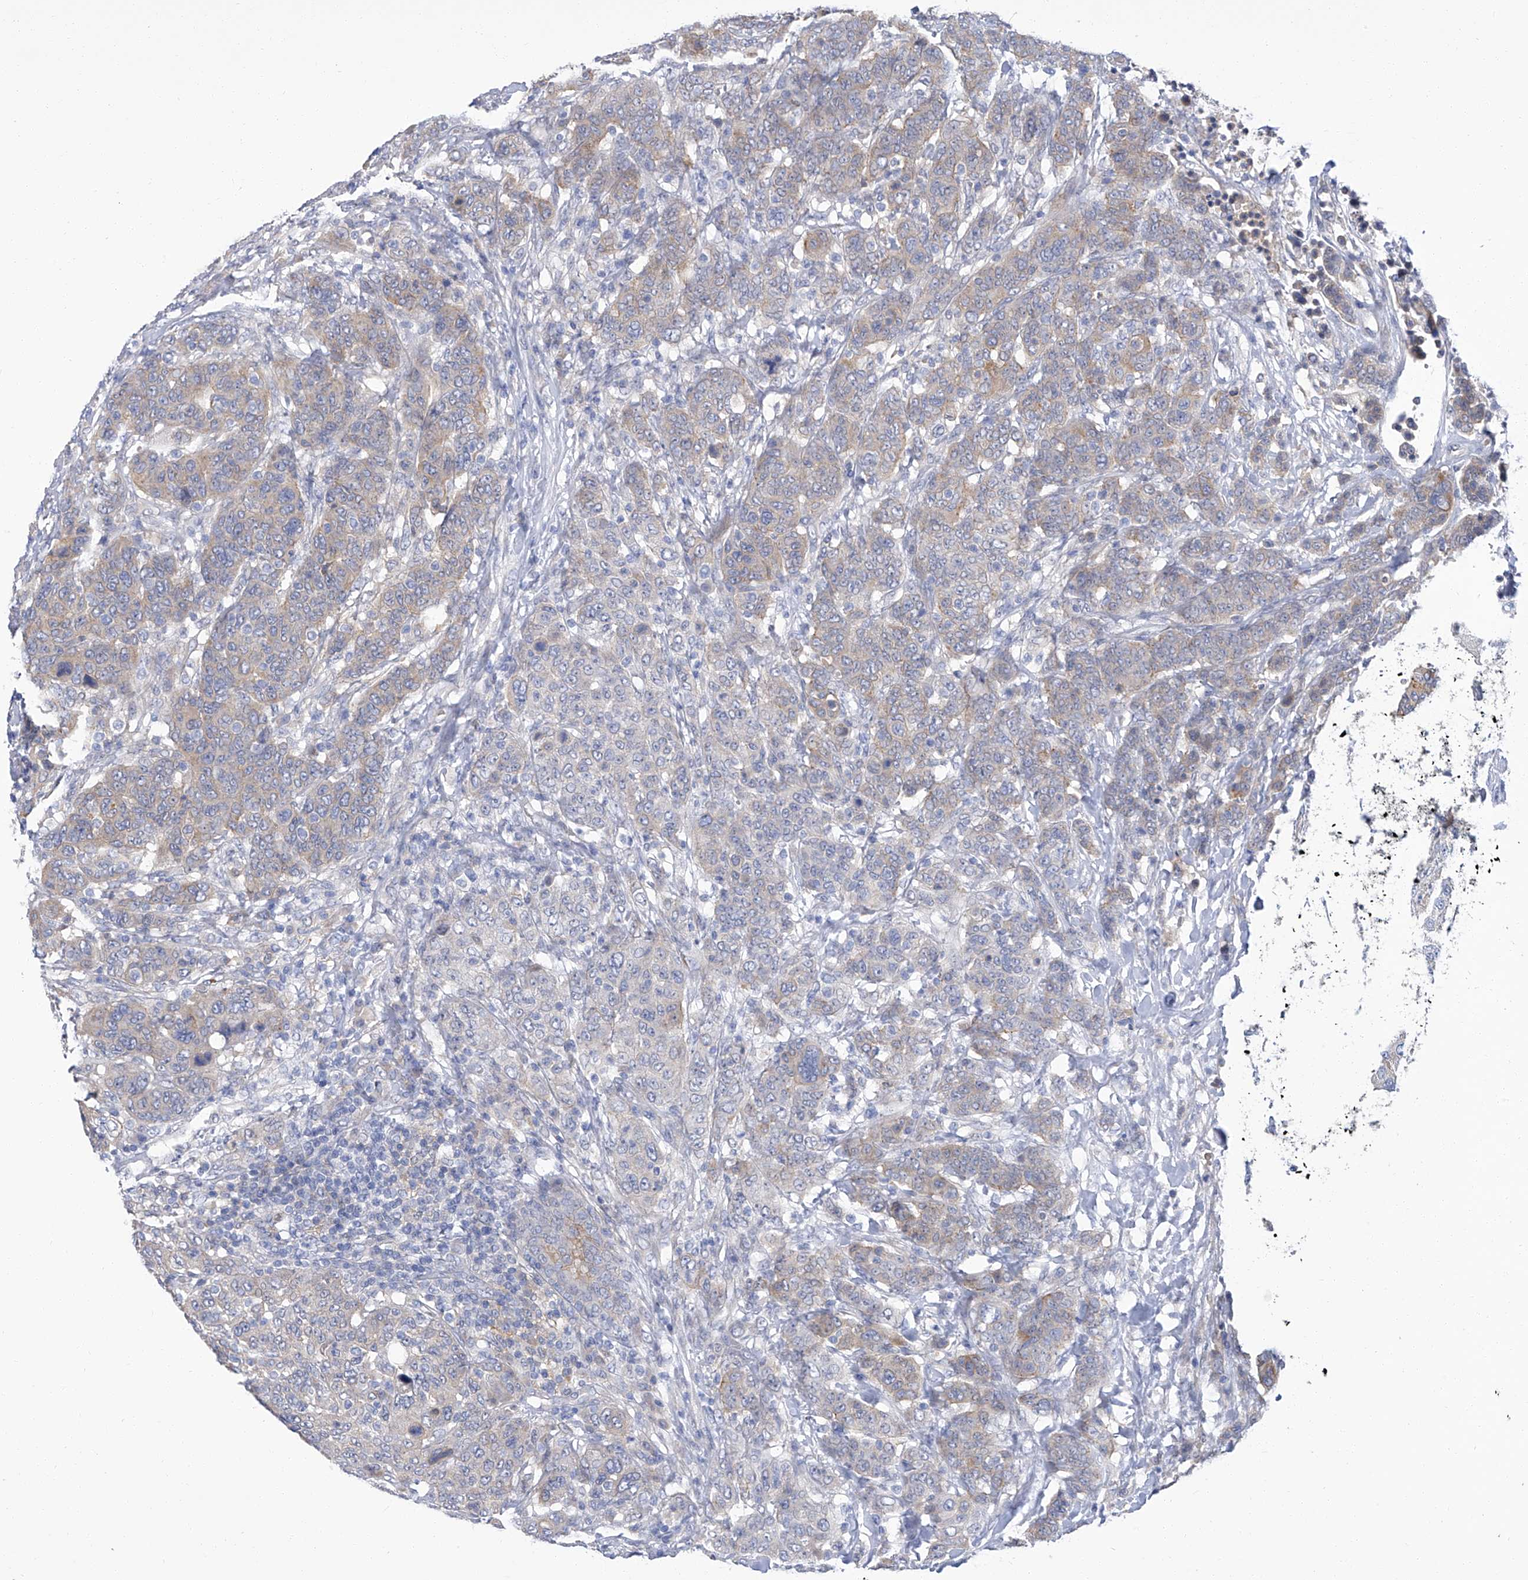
{"staining": {"intensity": "weak", "quantity": "<25%", "location": "cytoplasmic/membranous"}, "tissue": "breast cancer", "cell_type": "Tumor cells", "image_type": "cancer", "snomed": [{"axis": "morphology", "description": "Duct carcinoma"}, {"axis": "topography", "description": "Breast"}], "caption": "This is an immunohistochemistry photomicrograph of breast invasive ductal carcinoma. There is no staining in tumor cells.", "gene": "PARD3", "patient": {"sex": "female", "age": 37}}